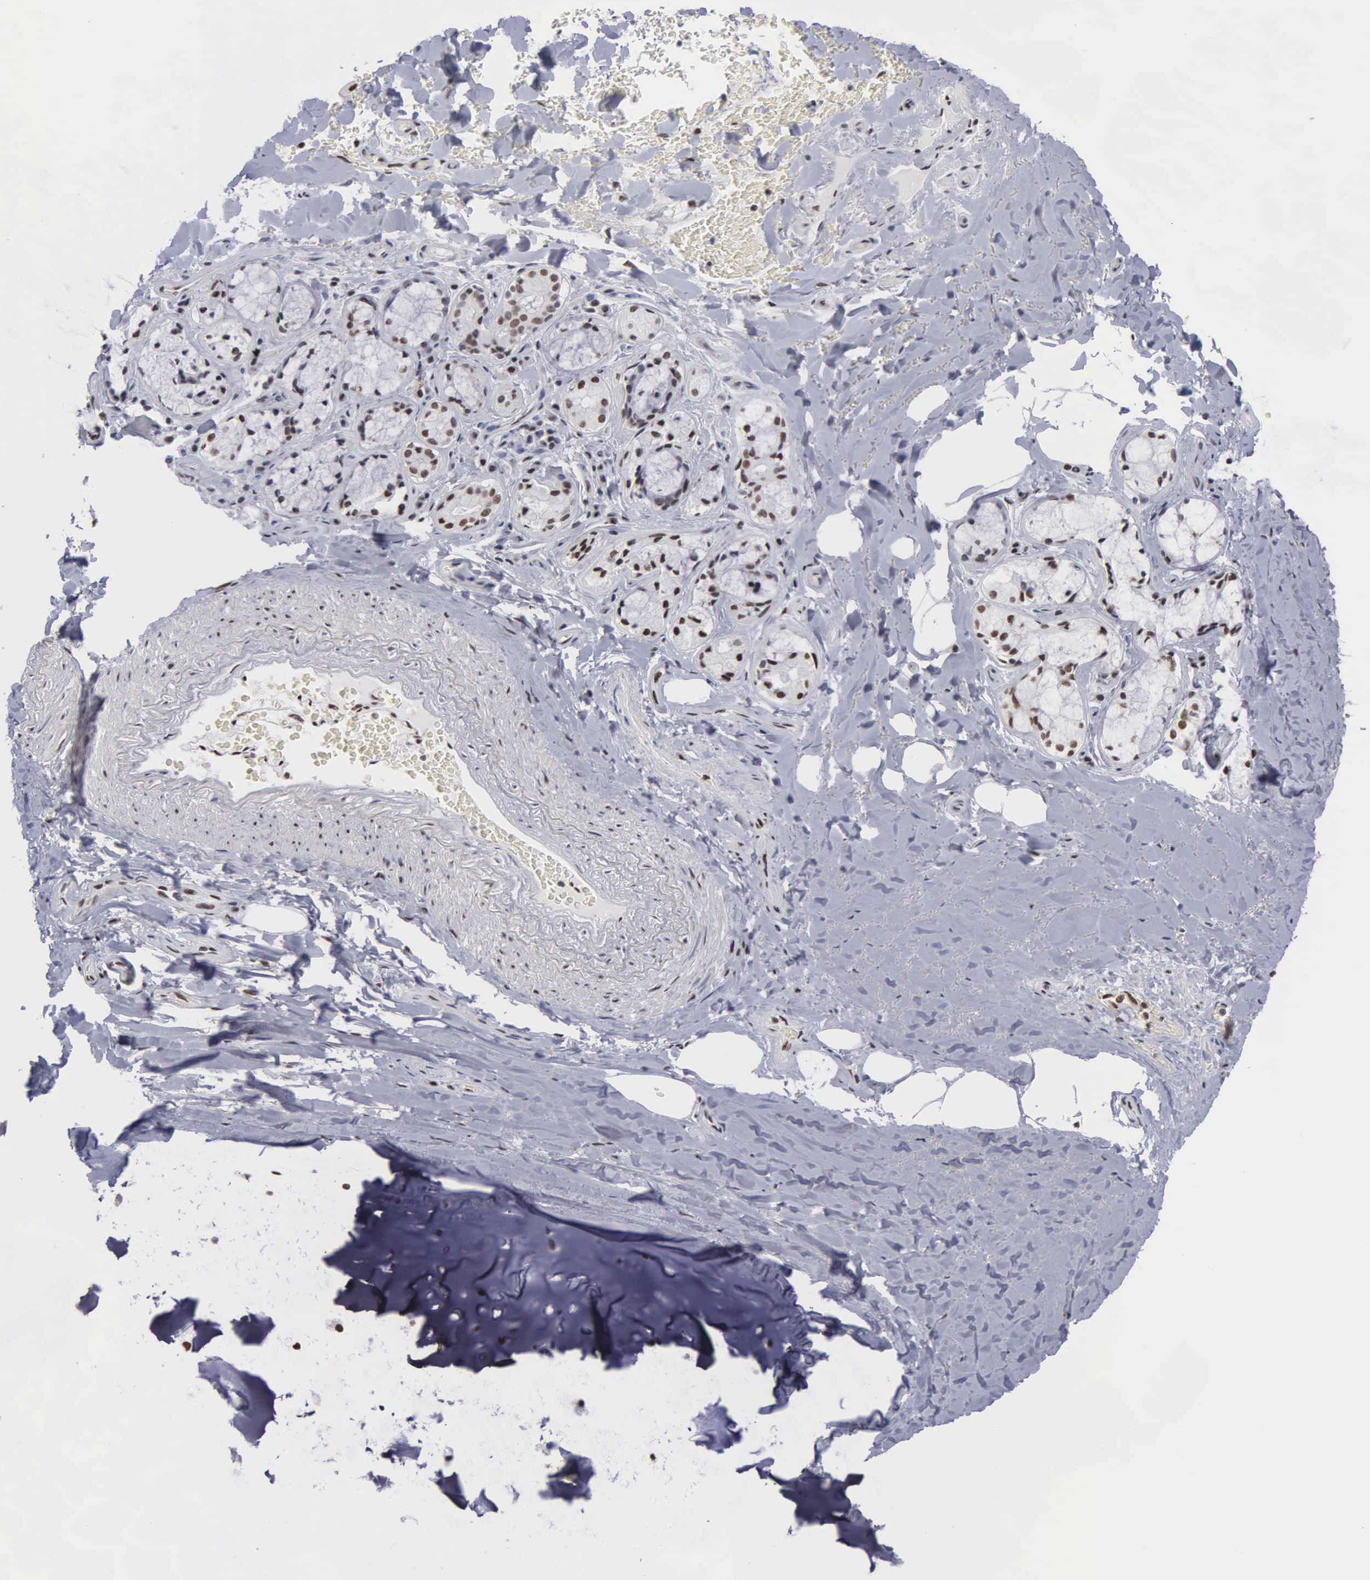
{"staining": {"intensity": "strong", "quantity": ">75%", "location": "nuclear"}, "tissue": "bronchus", "cell_type": "Respiratory epithelial cells", "image_type": "normal", "snomed": [{"axis": "morphology", "description": "Normal tissue, NOS"}, {"axis": "topography", "description": "Cartilage tissue"}, {"axis": "topography", "description": "Lung"}], "caption": "Immunohistochemical staining of normal human bronchus demonstrates strong nuclear protein expression in approximately >75% of respiratory epithelial cells. (IHC, brightfield microscopy, high magnification).", "gene": "KIAA0586", "patient": {"sex": "male", "age": 65}}